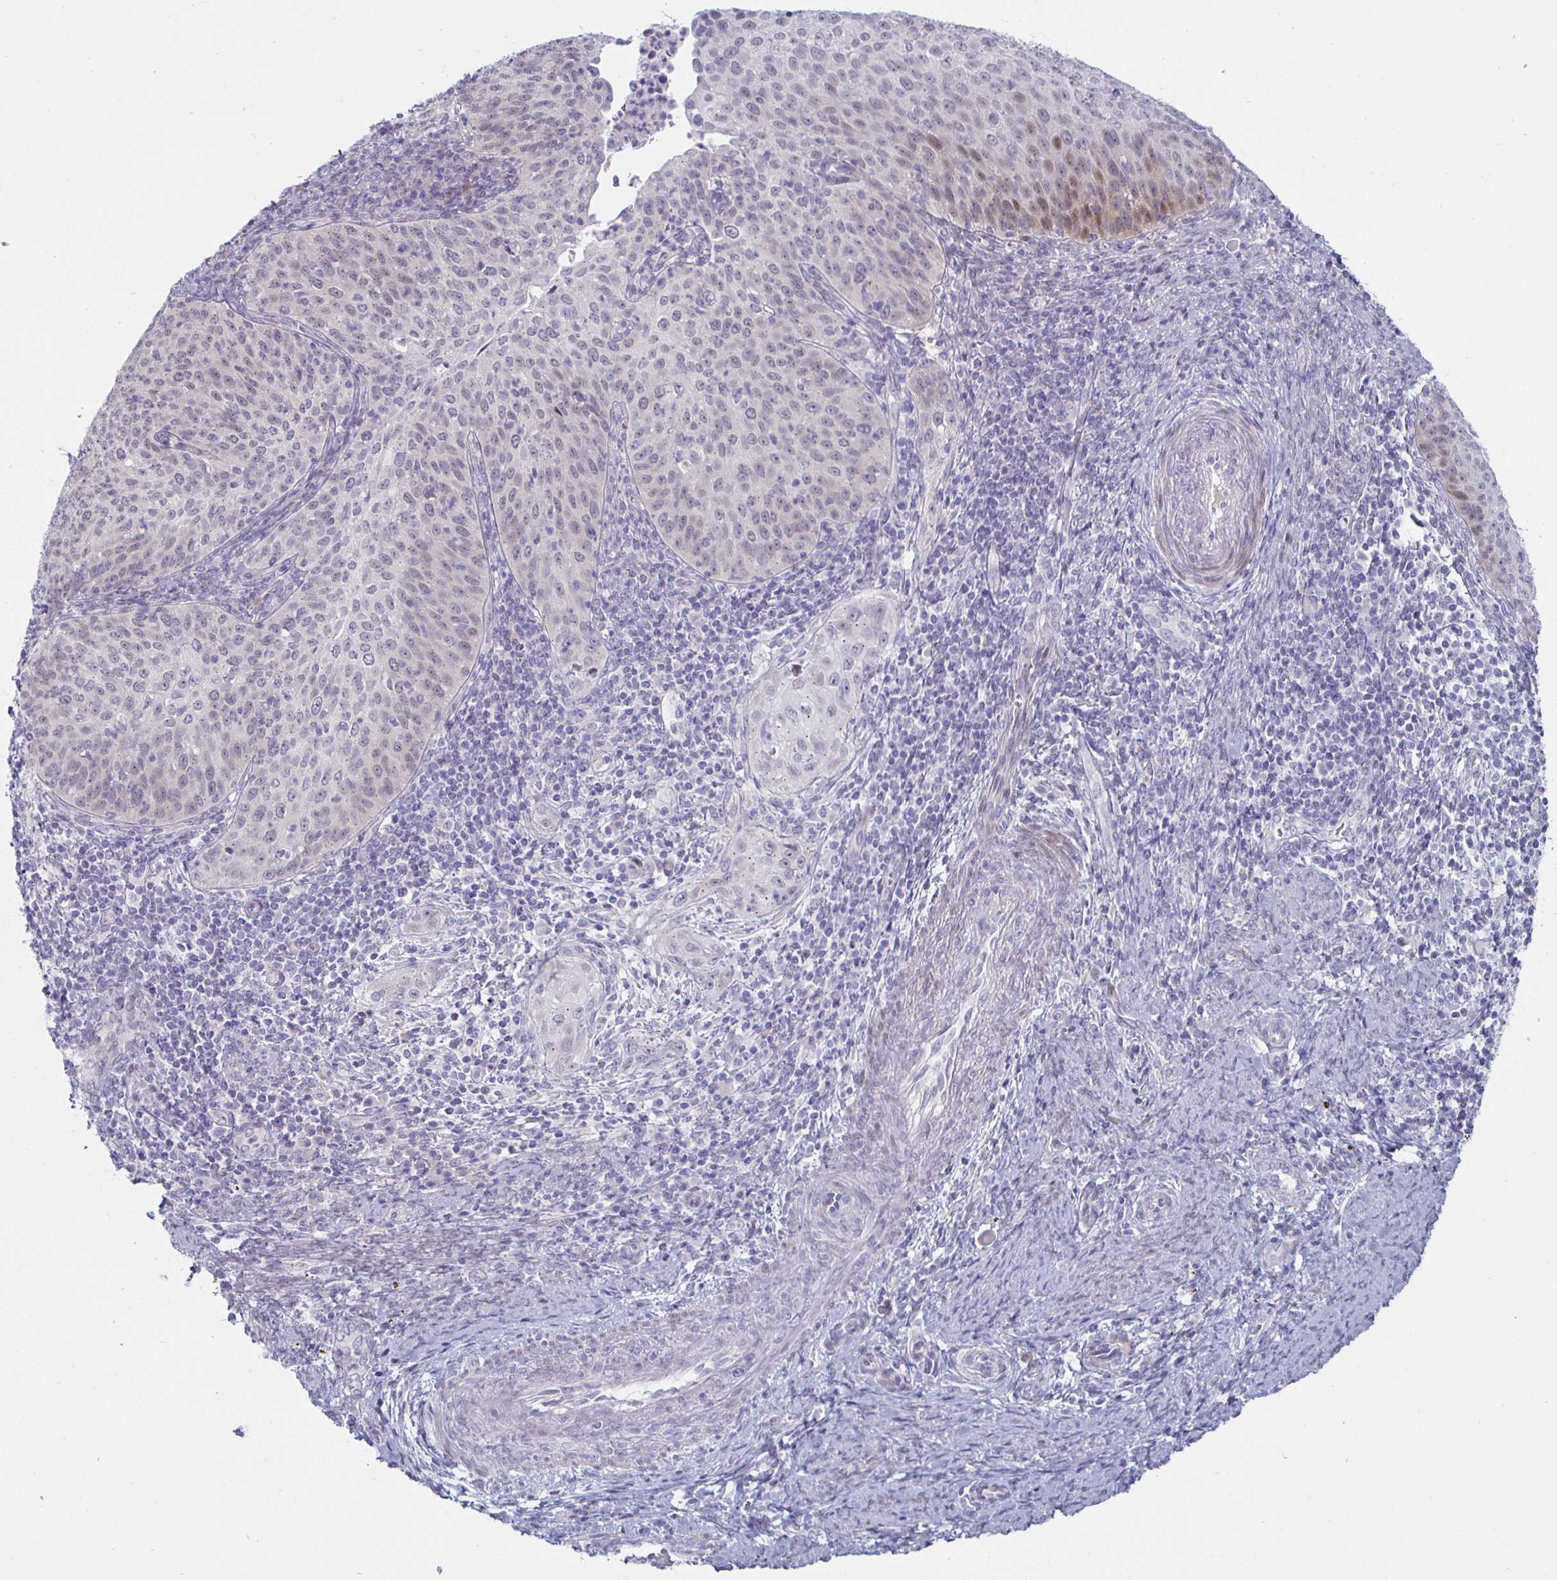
{"staining": {"intensity": "weak", "quantity": "<25%", "location": "nuclear"}, "tissue": "cervical cancer", "cell_type": "Tumor cells", "image_type": "cancer", "snomed": [{"axis": "morphology", "description": "Squamous cell carcinoma, NOS"}, {"axis": "topography", "description": "Cervix"}], "caption": "Immunohistochemistry of cervical cancer (squamous cell carcinoma) reveals no staining in tumor cells.", "gene": "DMRTB1", "patient": {"sex": "female", "age": 30}}